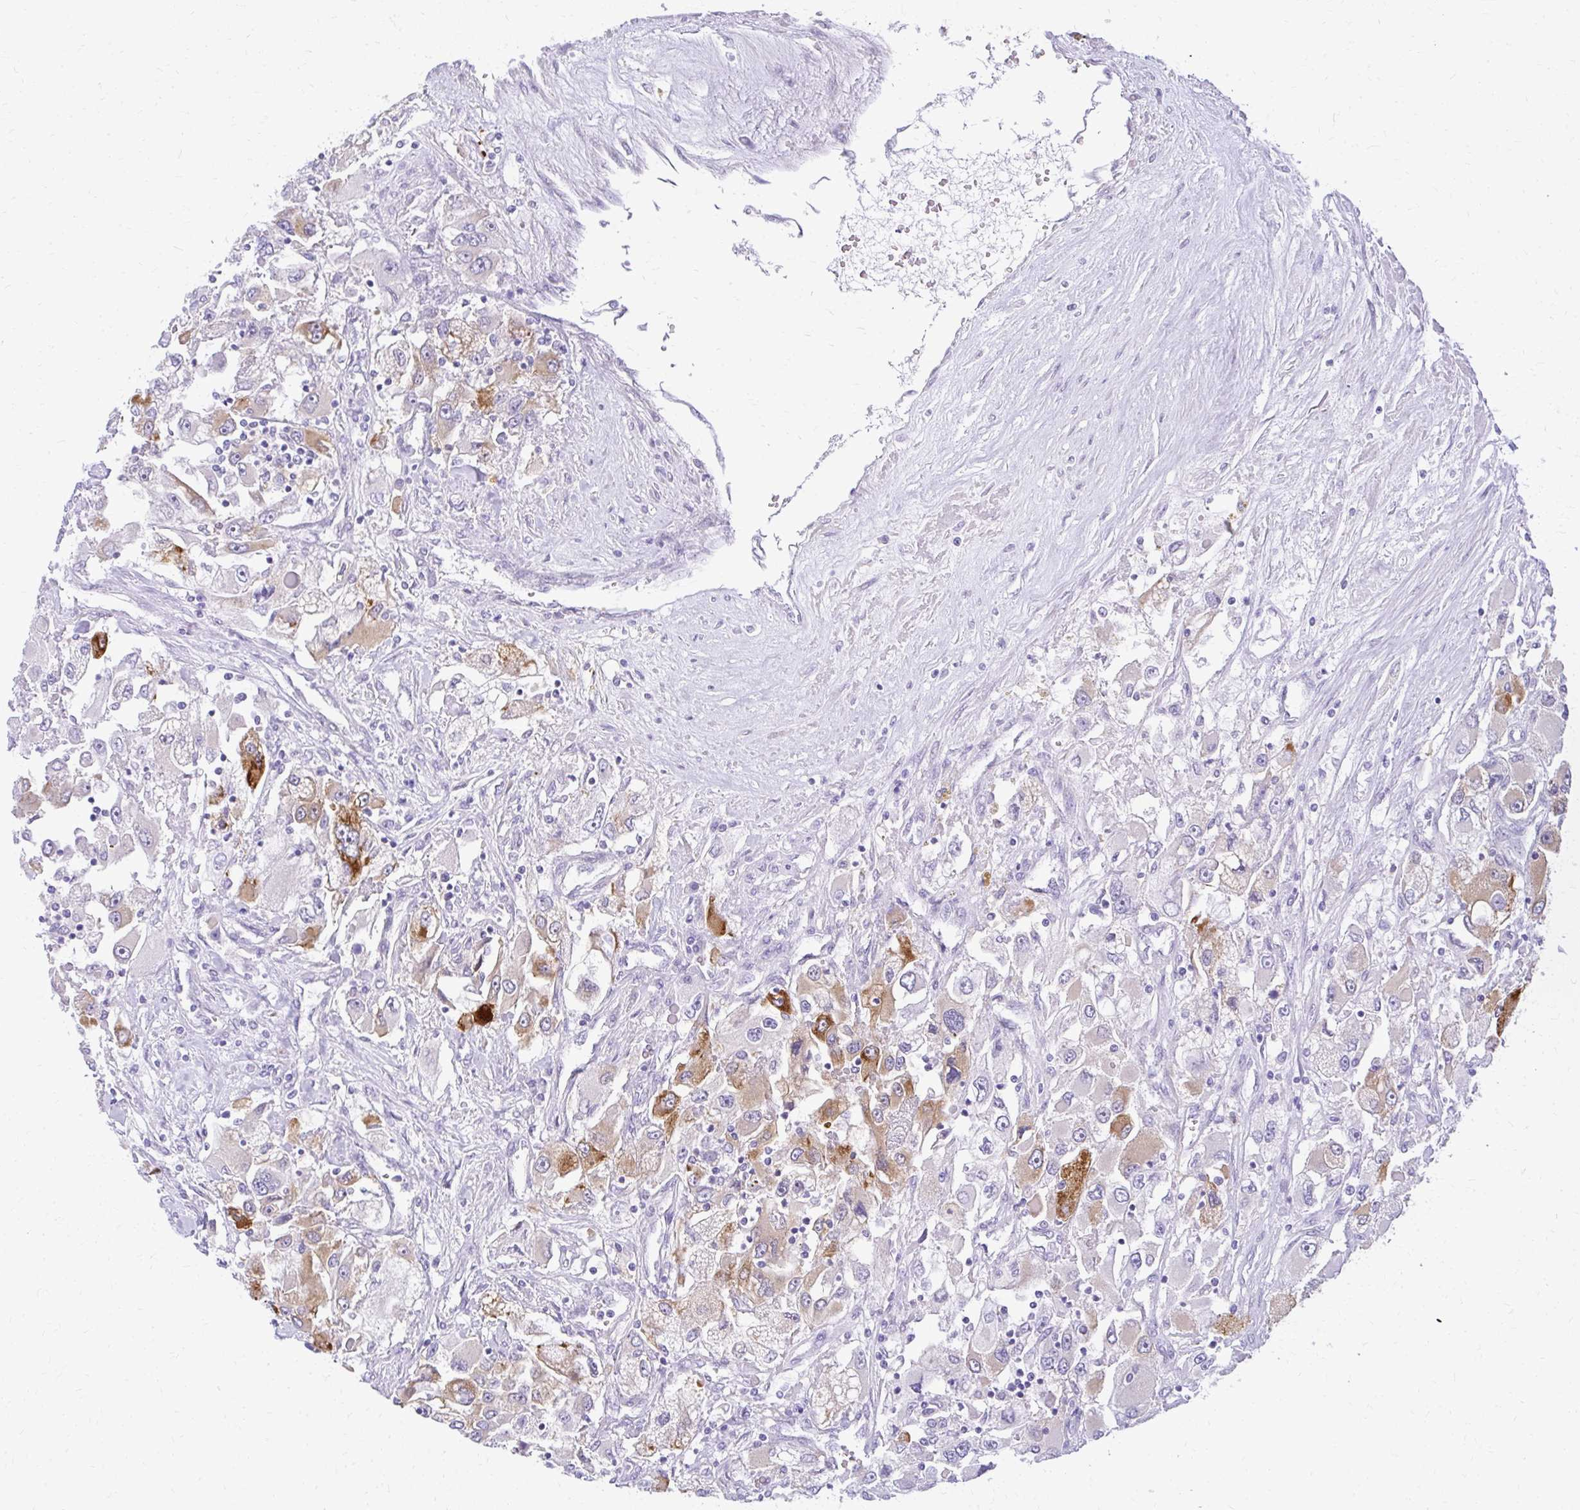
{"staining": {"intensity": "moderate", "quantity": "<25%", "location": "cytoplasmic/membranous"}, "tissue": "renal cancer", "cell_type": "Tumor cells", "image_type": "cancer", "snomed": [{"axis": "morphology", "description": "Adenocarcinoma, NOS"}, {"axis": "topography", "description": "Kidney"}], "caption": "Immunohistochemical staining of renal adenocarcinoma shows low levels of moderate cytoplasmic/membranous protein expression in approximately <25% of tumor cells.", "gene": "PRAP1", "patient": {"sex": "female", "age": 52}}